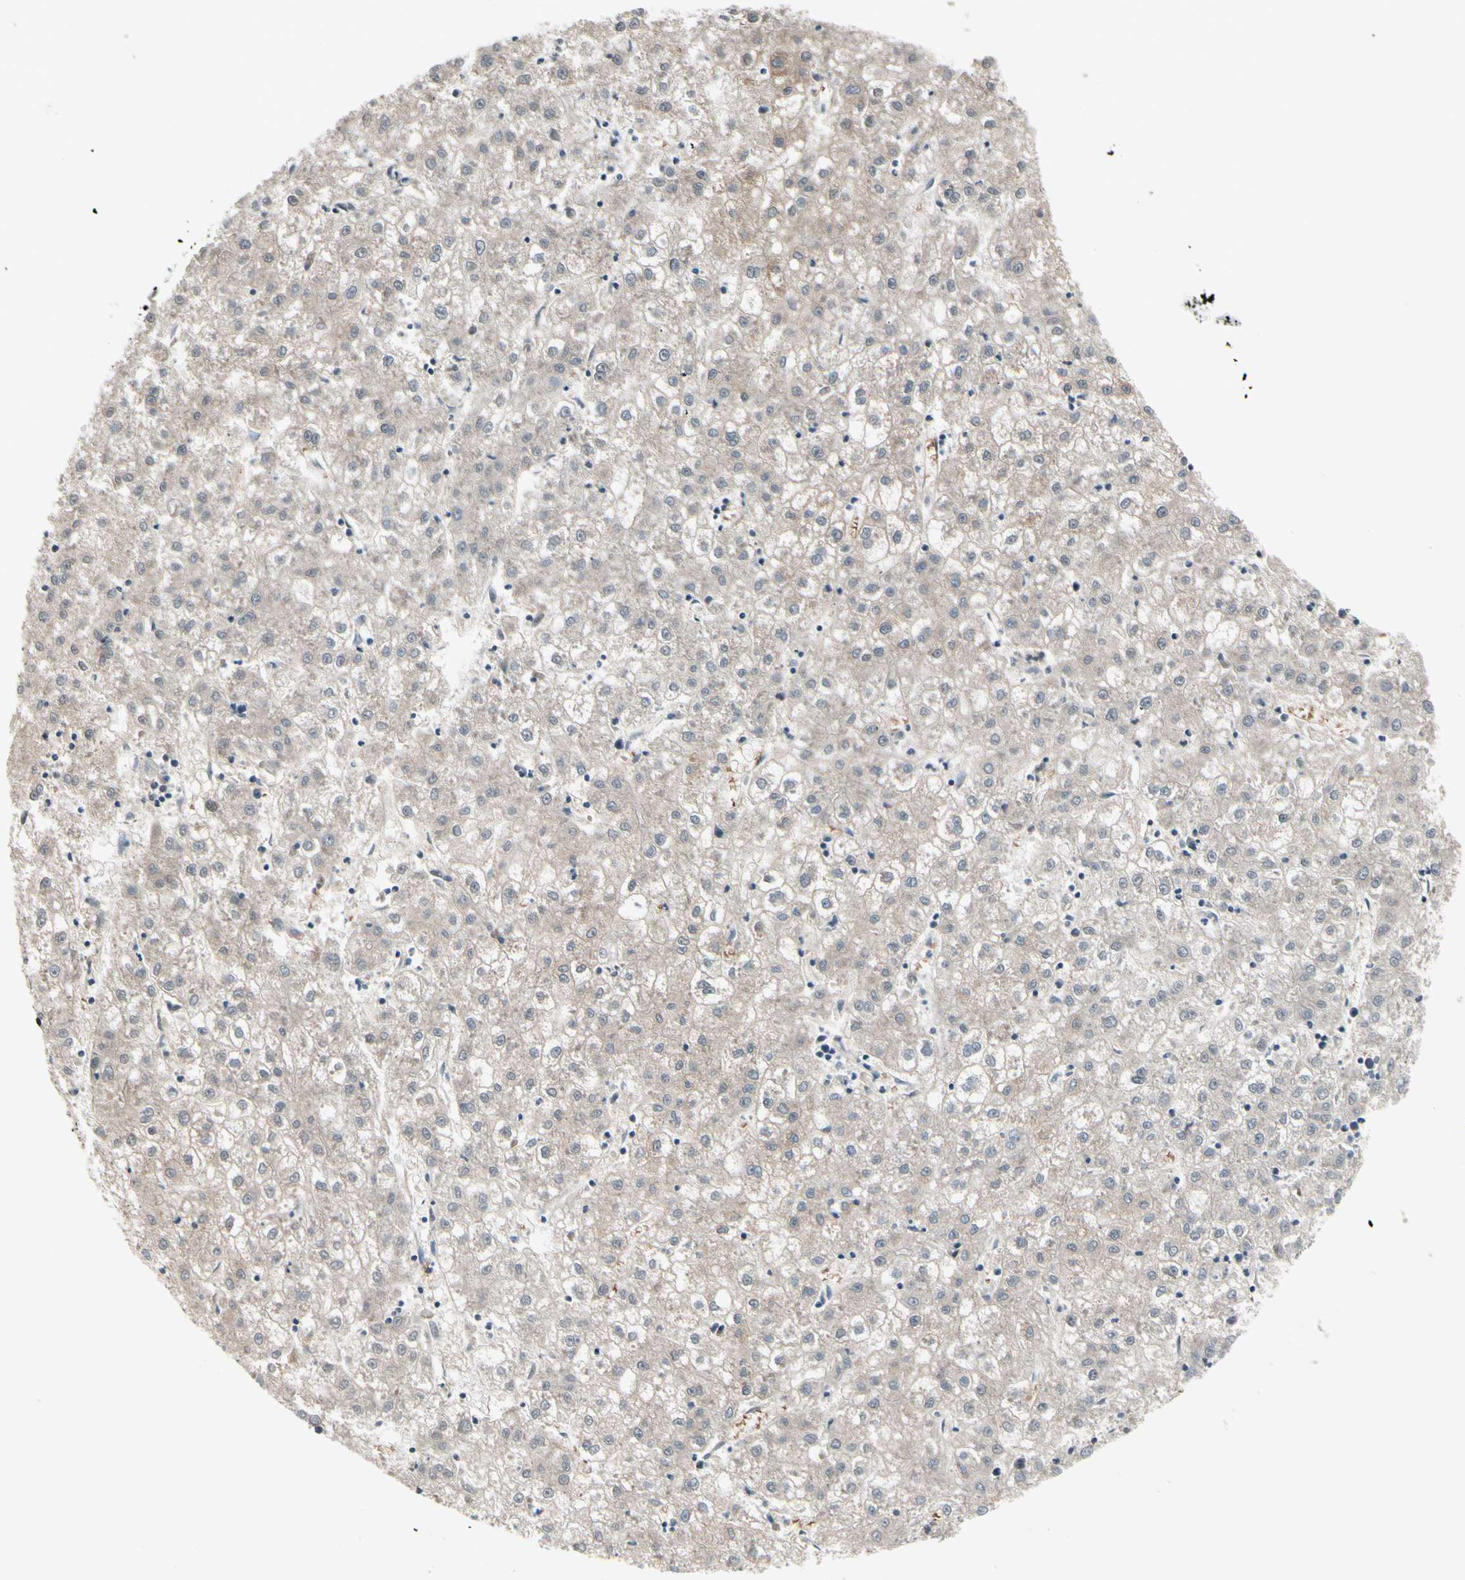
{"staining": {"intensity": "weak", "quantity": ">75%", "location": "cytoplasmic/membranous"}, "tissue": "liver cancer", "cell_type": "Tumor cells", "image_type": "cancer", "snomed": [{"axis": "morphology", "description": "Carcinoma, Hepatocellular, NOS"}, {"axis": "topography", "description": "Liver"}], "caption": "A photomicrograph of liver cancer (hepatocellular carcinoma) stained for a protein exhibits weak cytoplasmic/membranous brown staining in tumor cells.", "gene": "CHAMP1", "patient": {"sex": "male", "age": 72}}